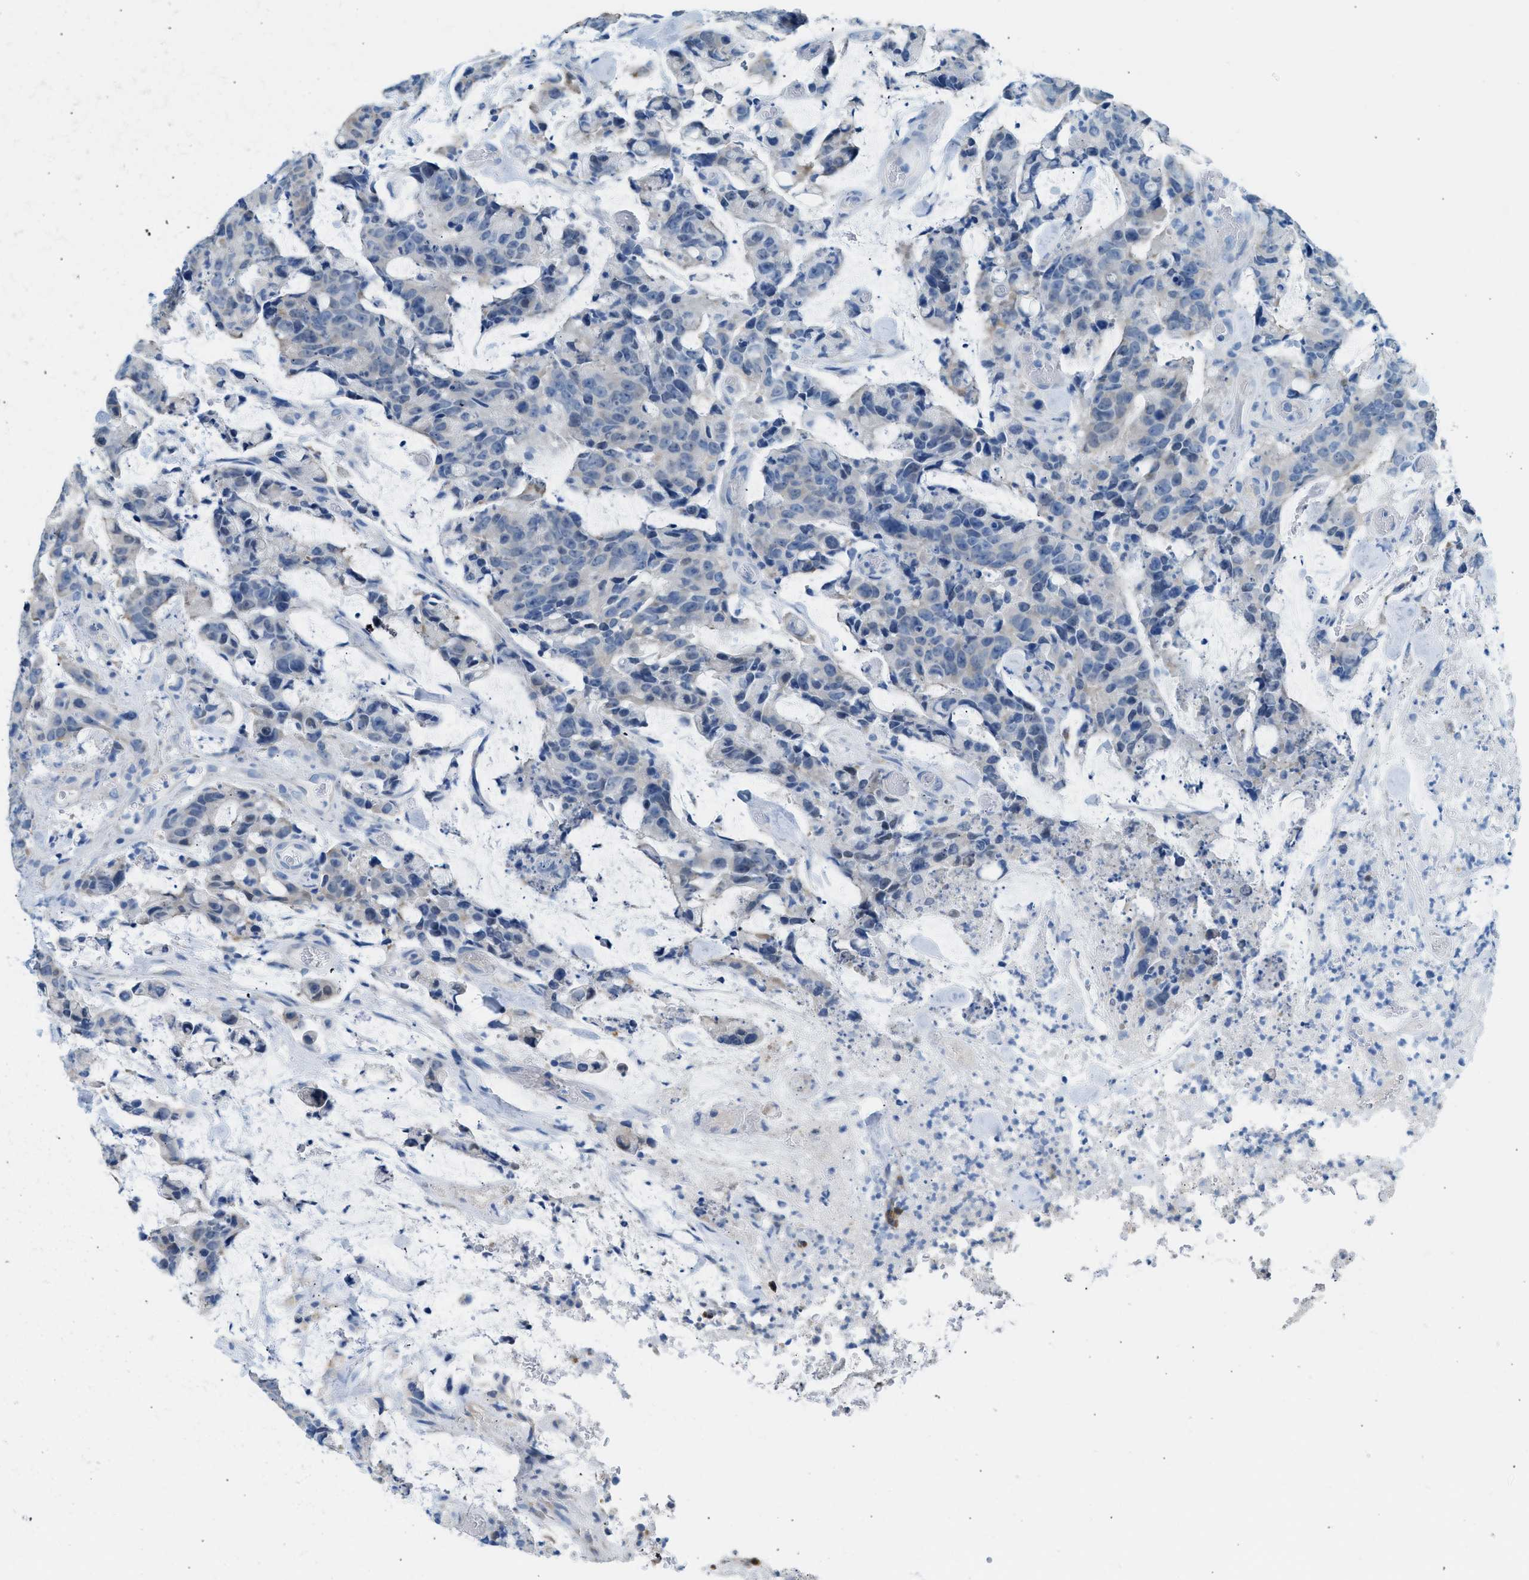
{"staining": {"intensity": "negative", "quantity": "none", "location": "none"}, "tissue": "colorectal cancer", "cell_type": "Tumor cells", "image_type": "cancer", "snomed": [{"axis": "morphology", "description": "Adenocarcinoma, NOS"}, {"axis": "topography", "description": "Colon"}], "caption": "A micrograph of colorectal adenocarcinoma stained for a protein demonstrates no brown staining in tumor cells.", "gene": "SPAM1", "patient": {"sex": "female", "age": 86}}